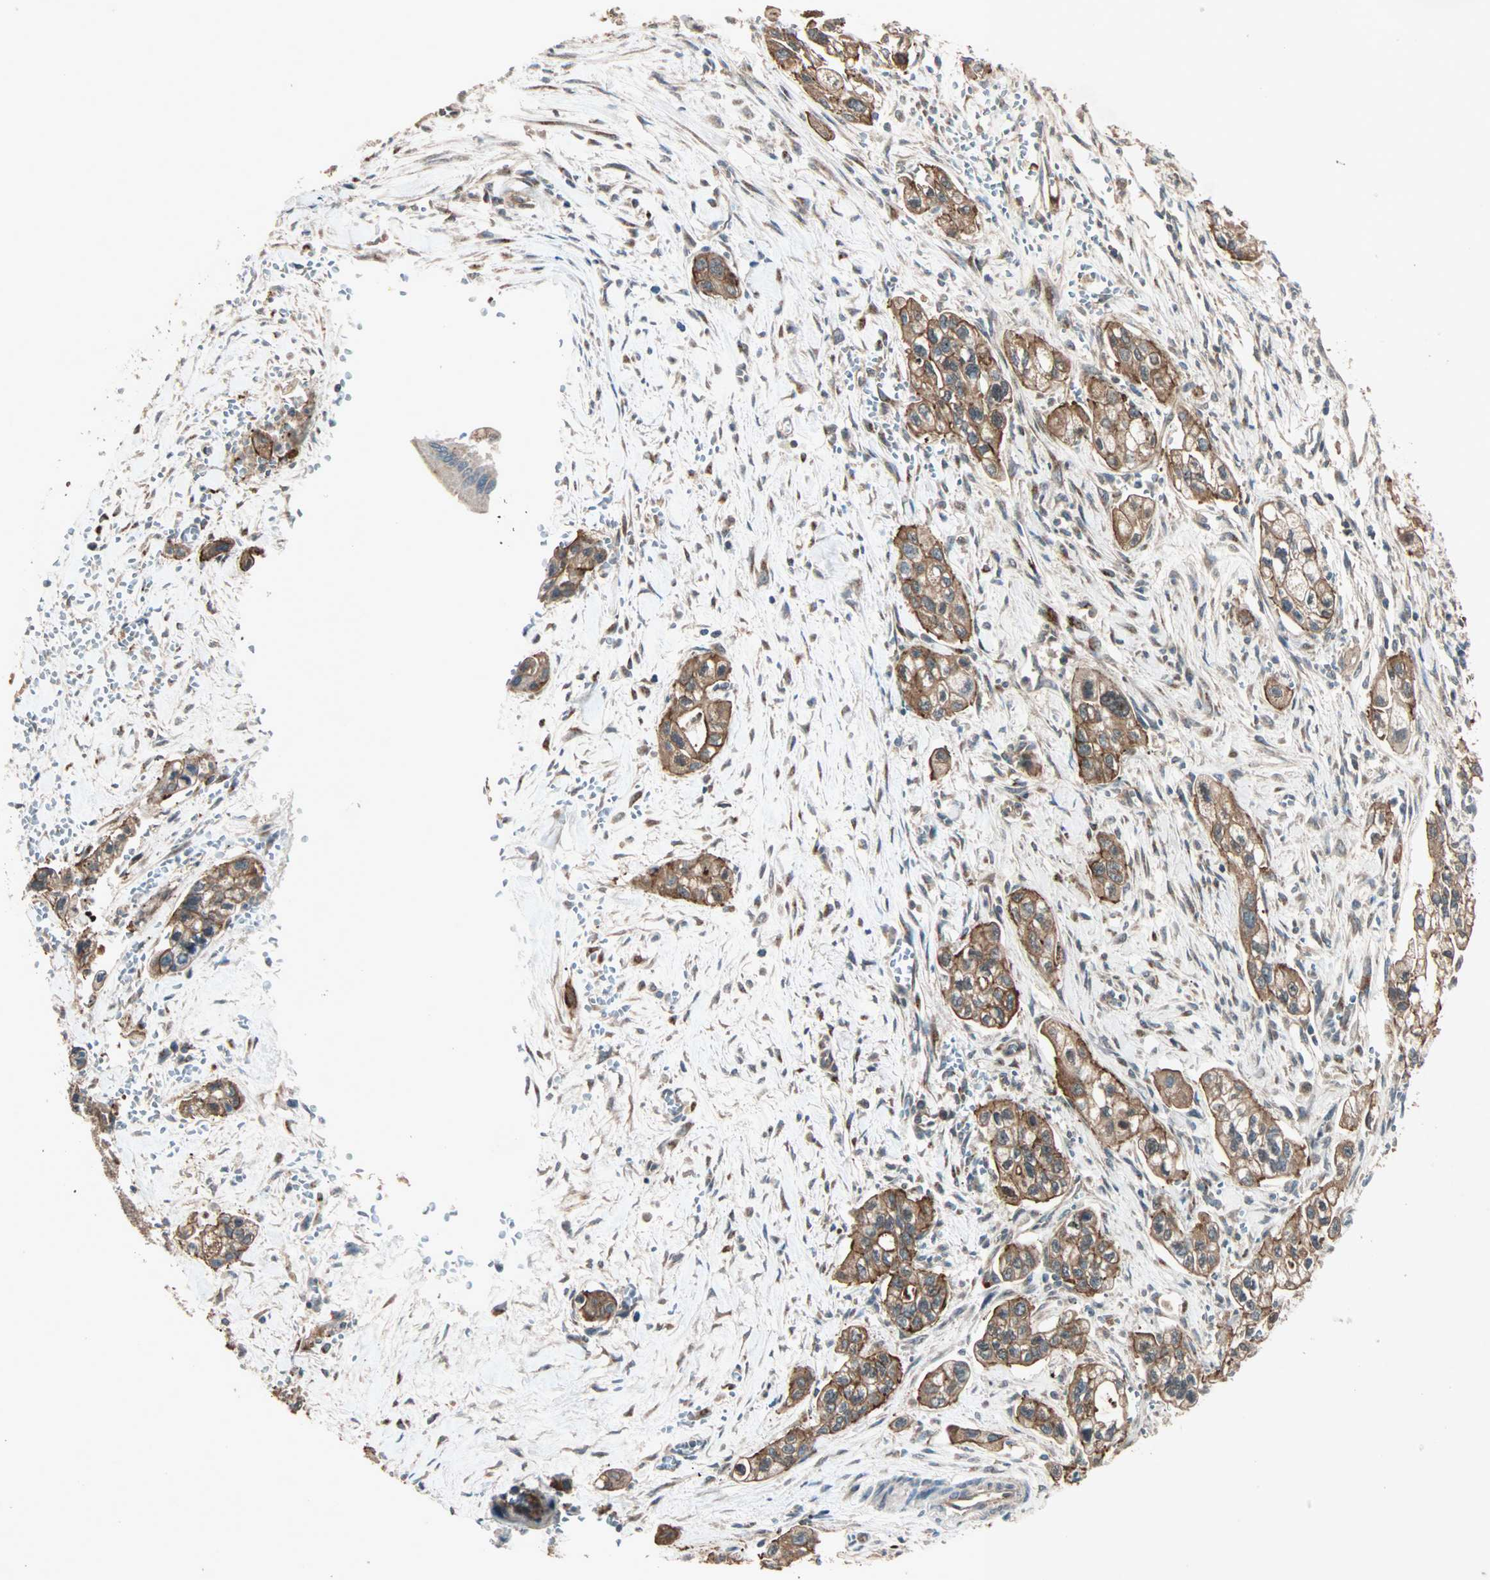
{"staining": {"intensity": "strong", "quantity": ">75%", "location": "cytoplasmic/membranous"}, "tissue": "pancreatic cancer", "cell_type": "Tumor cells", "image_type": "cancer", "snomed": [{"axis": "morphology", "description": "Adenocarcinoma, NOS"}, {"axis": "topography", "description": "Pancreas"}], "caption": "Protein expression analysis of human pancreatic cancer (adenocarcinoma) reveals strong cytoplasmic/membranous staining in approximately >75% of tumor cells.", "gene": "MAP3K21", "patient": {"sex": "male", "age": 74}}